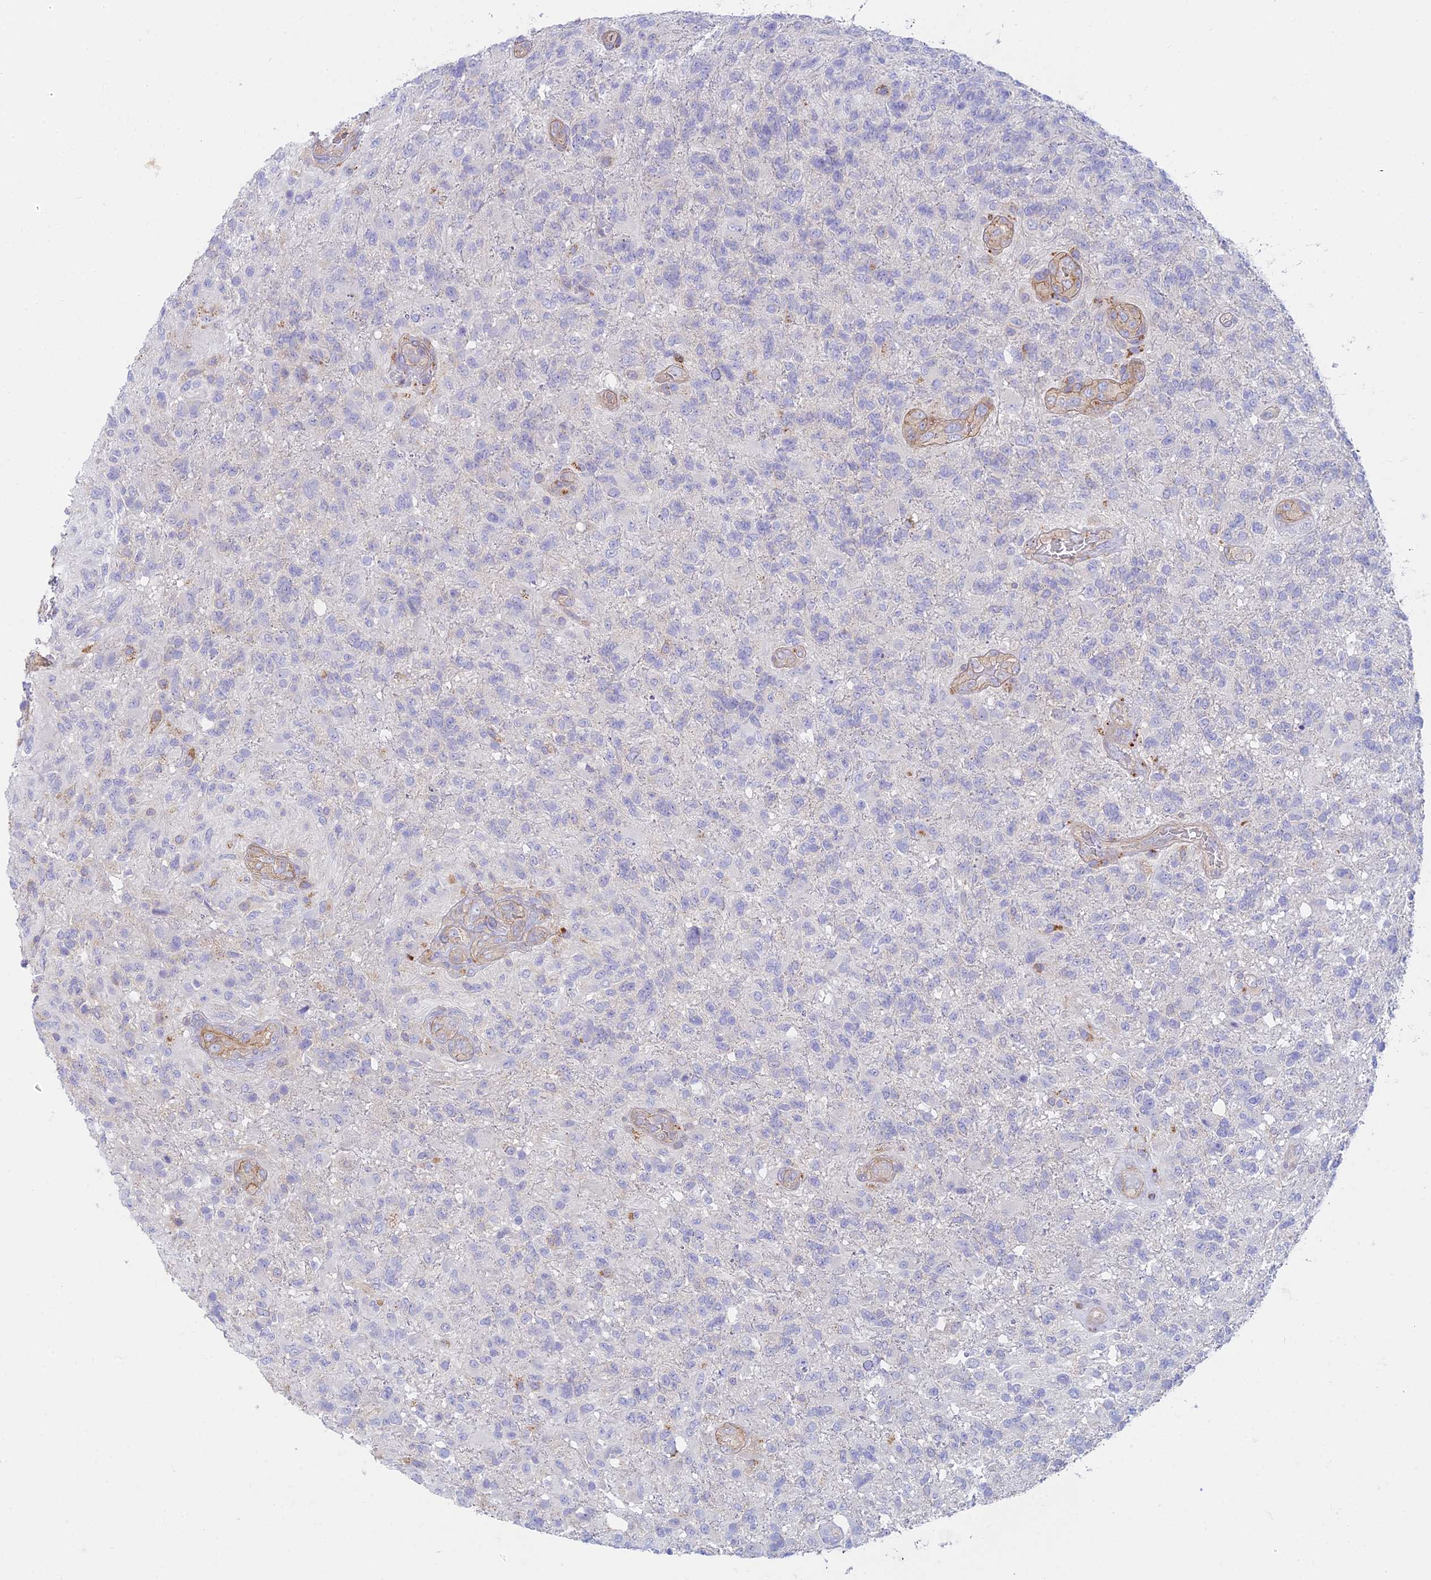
{"staining": {"intensity": "negative", "quantity": "none", "location": "none"}, "tissue": "glioma", "cell_type": "Tumor cells", "image_type": "cancer", "snomed": [{"axis": "morphology", "description": "Glioma, malignant, High grade"}, {"axis": "topography", "description": "Brain"}], "caption": "This is a image of immunohistochemistry (IHC) staining of glioma, which shows no staining in tumor cells. (DAB immunohistochemistry visualized using brightfield microscopy, high magnification).", "gene": "STRN4", "patient": {"sex": "male", "age": 56}}